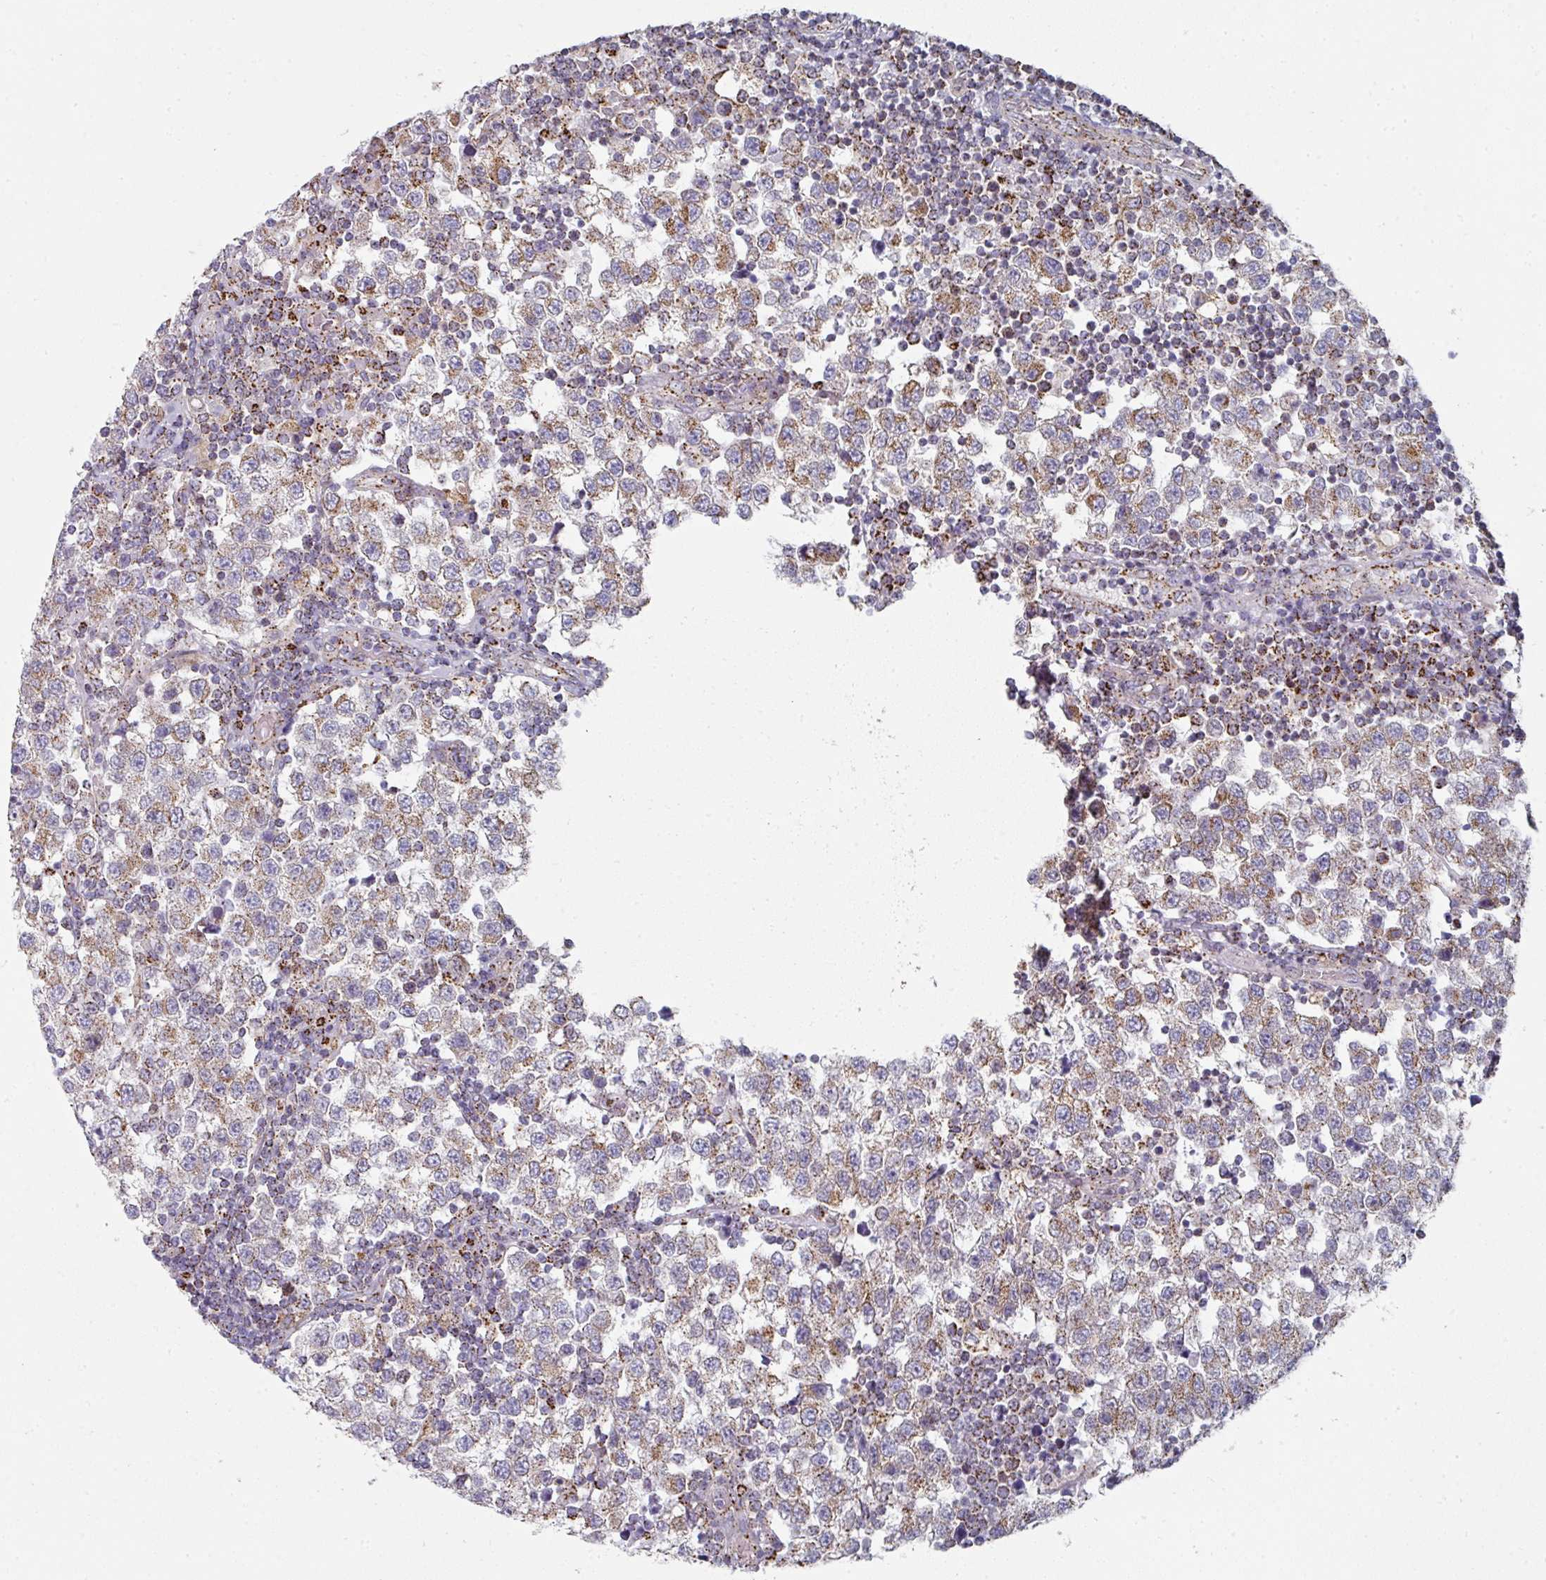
{"staining": {"intensity": "moderate", "quantity": ">75%", "location": "cytoplasmic/membranous"}, "tissue": "testis cancer", "cell_type": "Tumor cells", "image_type": "cancer", "snomed": [{"axis": "morphology", "description": "Seminoma, NOS"}, {"axis": "topography", "description": "Testis"}], "caption": "Protein staining of testis cancer (seminoma) tissue displays moderate cytoplasmic/membranous staining in approximately >75% of tumor cells.", "gene": "CCDC85B", "patient": {"sex": "male", "age": 34}}